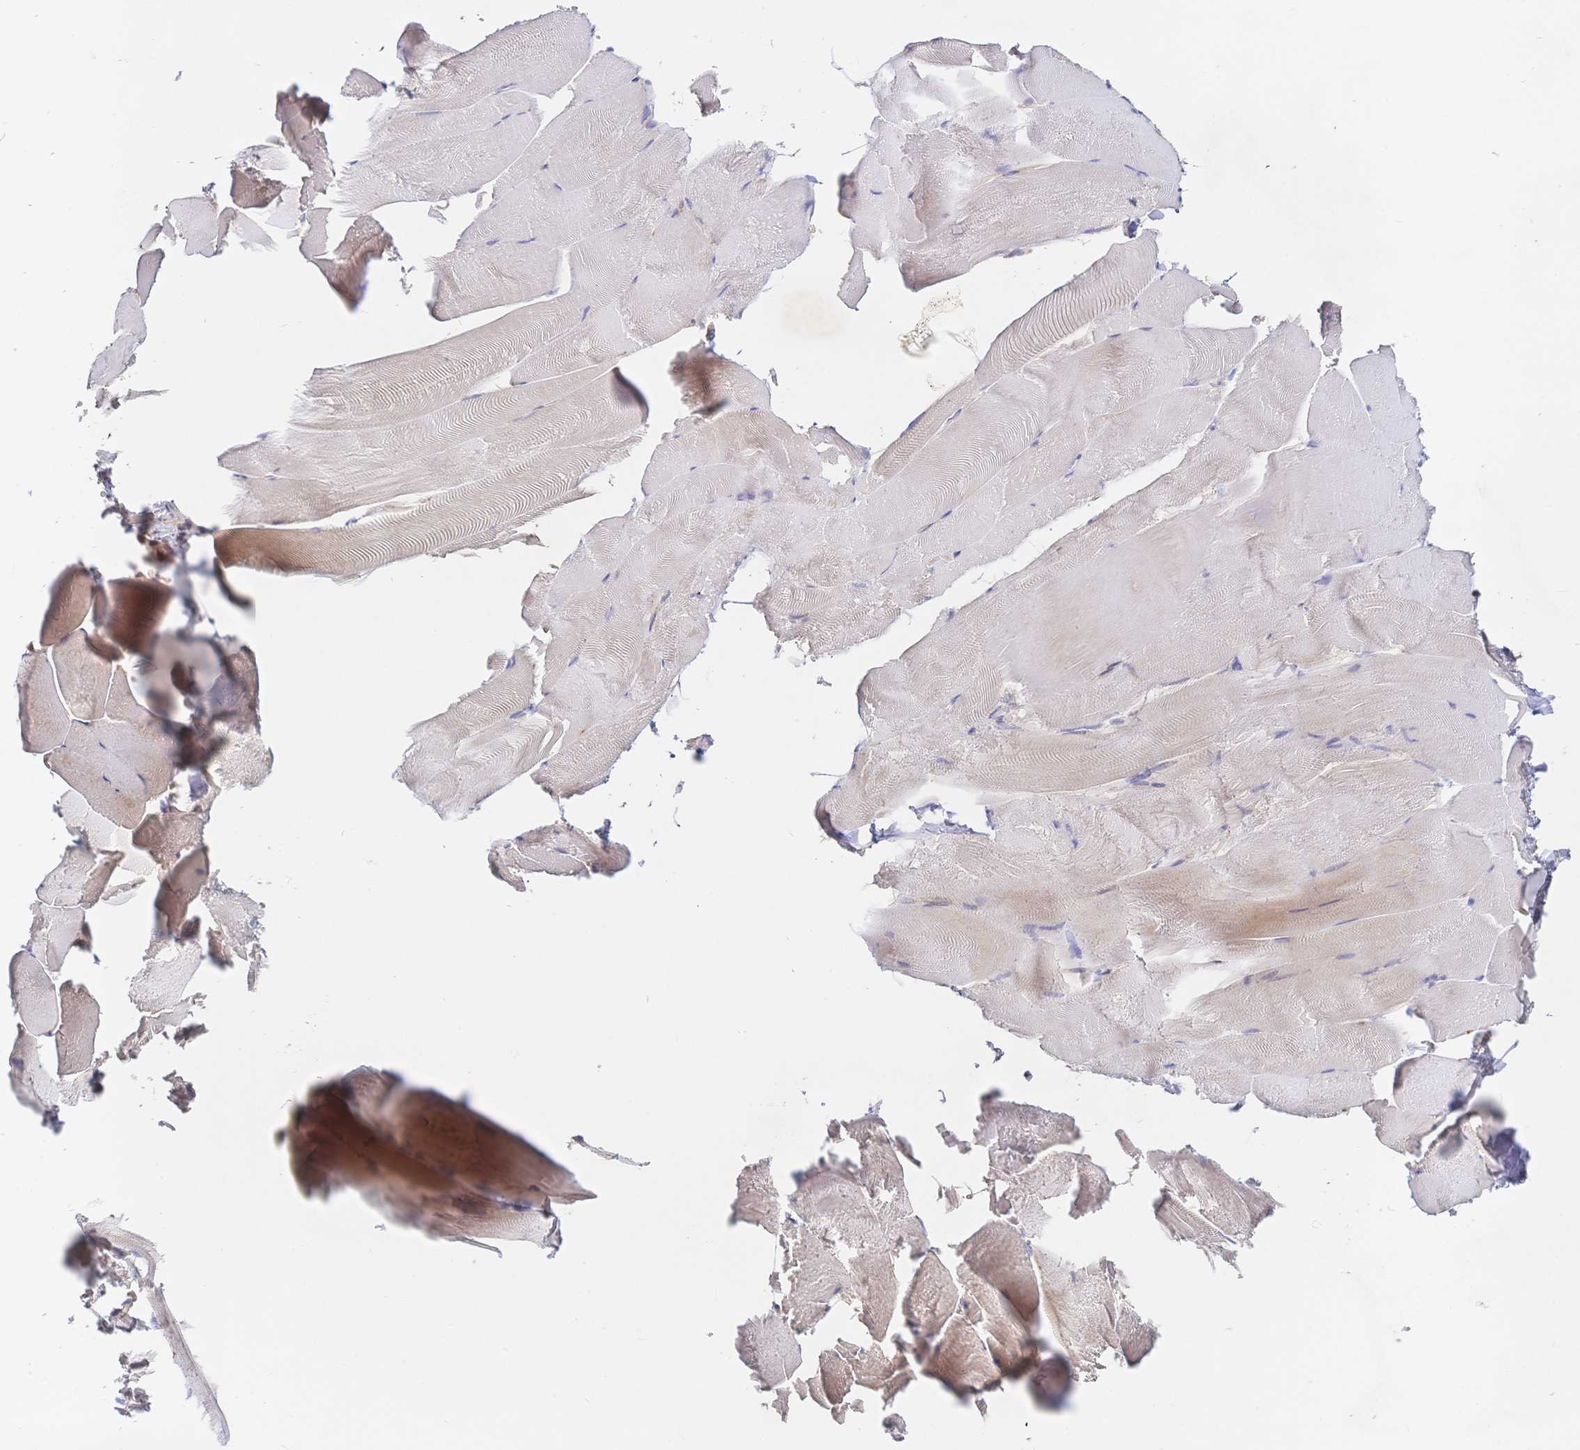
{"staining": {"intensity": "negative", "quantity": "none", "location": "none"}, "tissue": "skeletal muscle", "cell_type": "Myocytes", "image_type": "normal", "snomed": [{"axis": "morphology", "description": "Normal tissue, NOS"}, {"axis": "topography", "description": "Skeletal muscle"}], "caption": "High power microscopy photomicrograph of an IHC histopathology image of benign skeletal muscle, revealing no significant expression in myocytes.", "gene": "LMO4", "patient": {"sex": "female", "age": 64}}